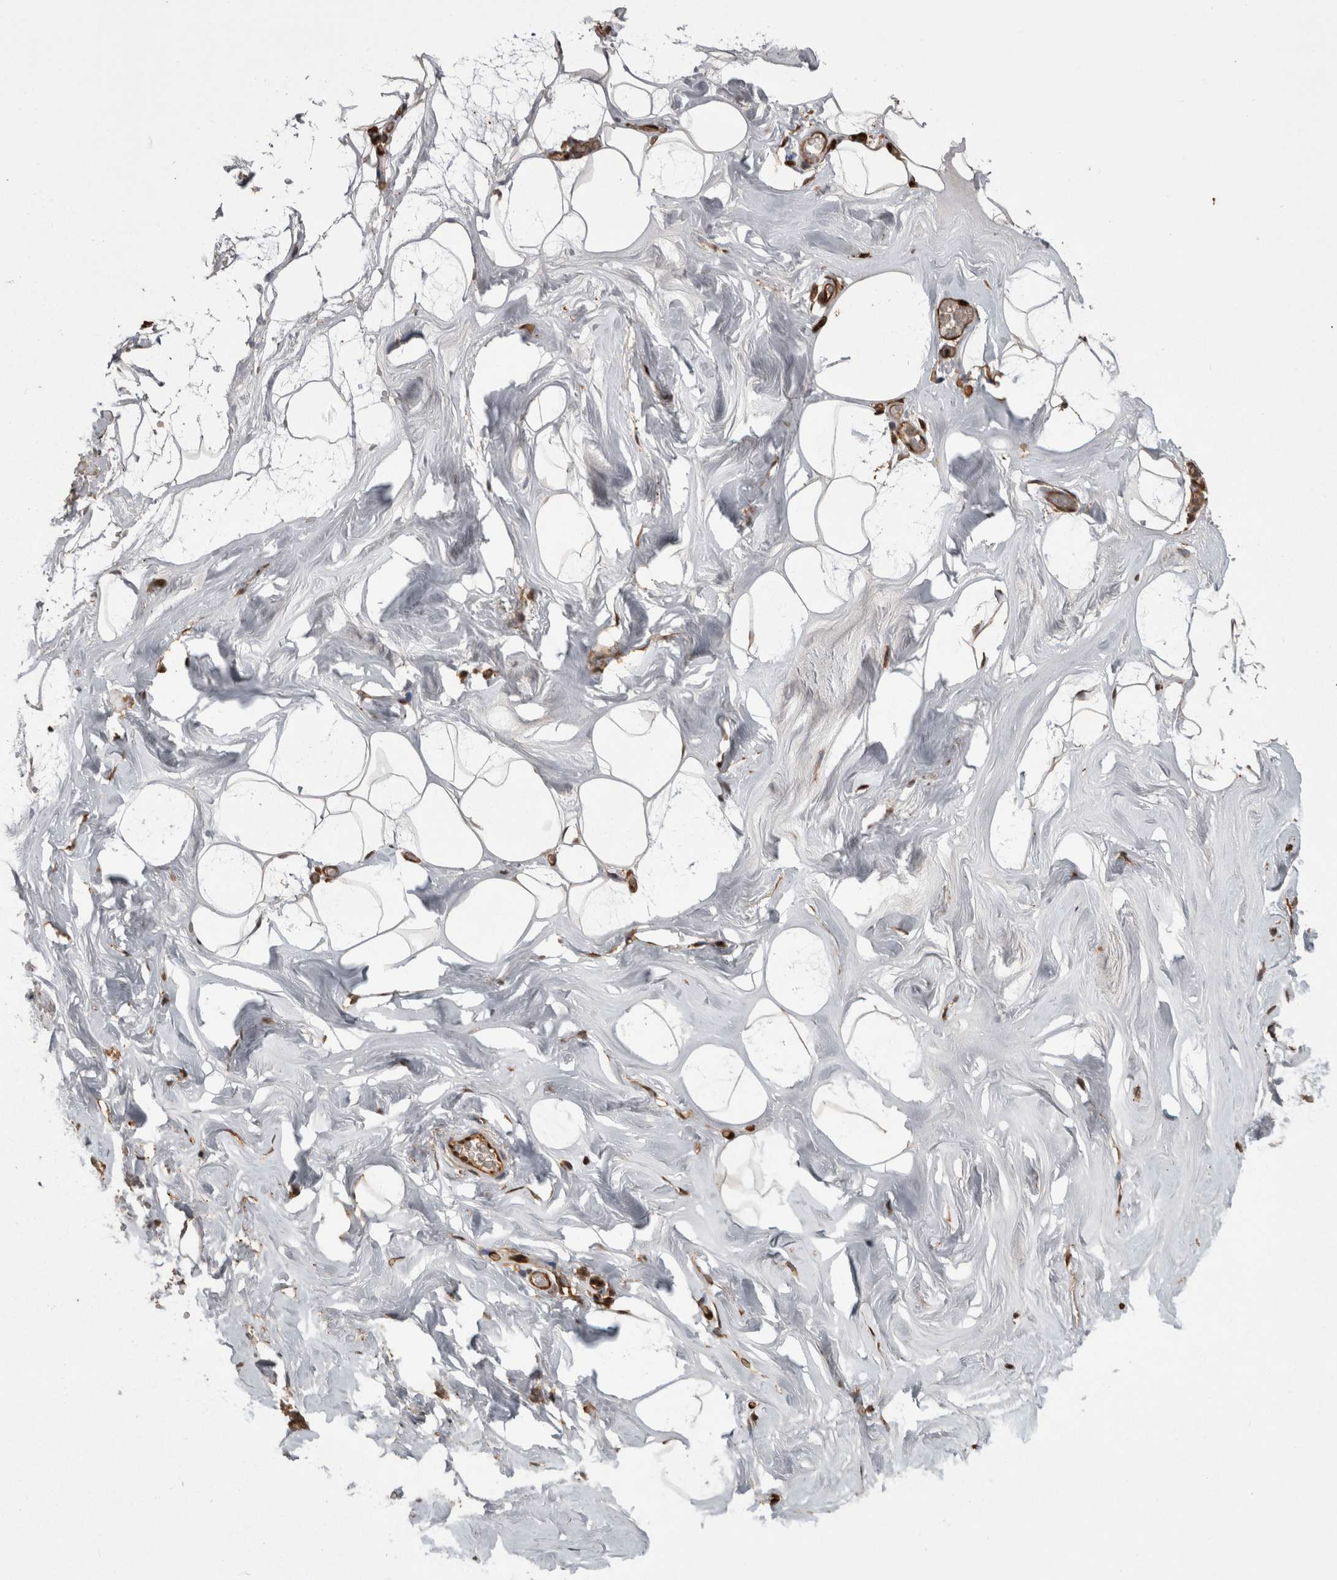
{"staining": {"intensity": "moderate", "quantity": ">75%", "location": "cytoplasmic/membranous"}, "tissue": "adipose tissue", "cell_type": "Adipocytes", "image_type": "normal", "snomed": [{"axis": "morphology", "description": "Normal tissue, NOS"}, {"axis": "morphology", "description": "Fibrosis, NOS"}, {"axis": "topography", "description": "Breast"}, {"axis": "topography", "description": "Adipose tissue"}], "caption": "Moderate cytoplasmic/membranous positivity for a protein is appreciated in approximately >75% of adipocytes of normal adipose tissue using immunohistochemistry (IHC).", "gene": "LXN", "patient": {"sex": "female", "age": 39}}